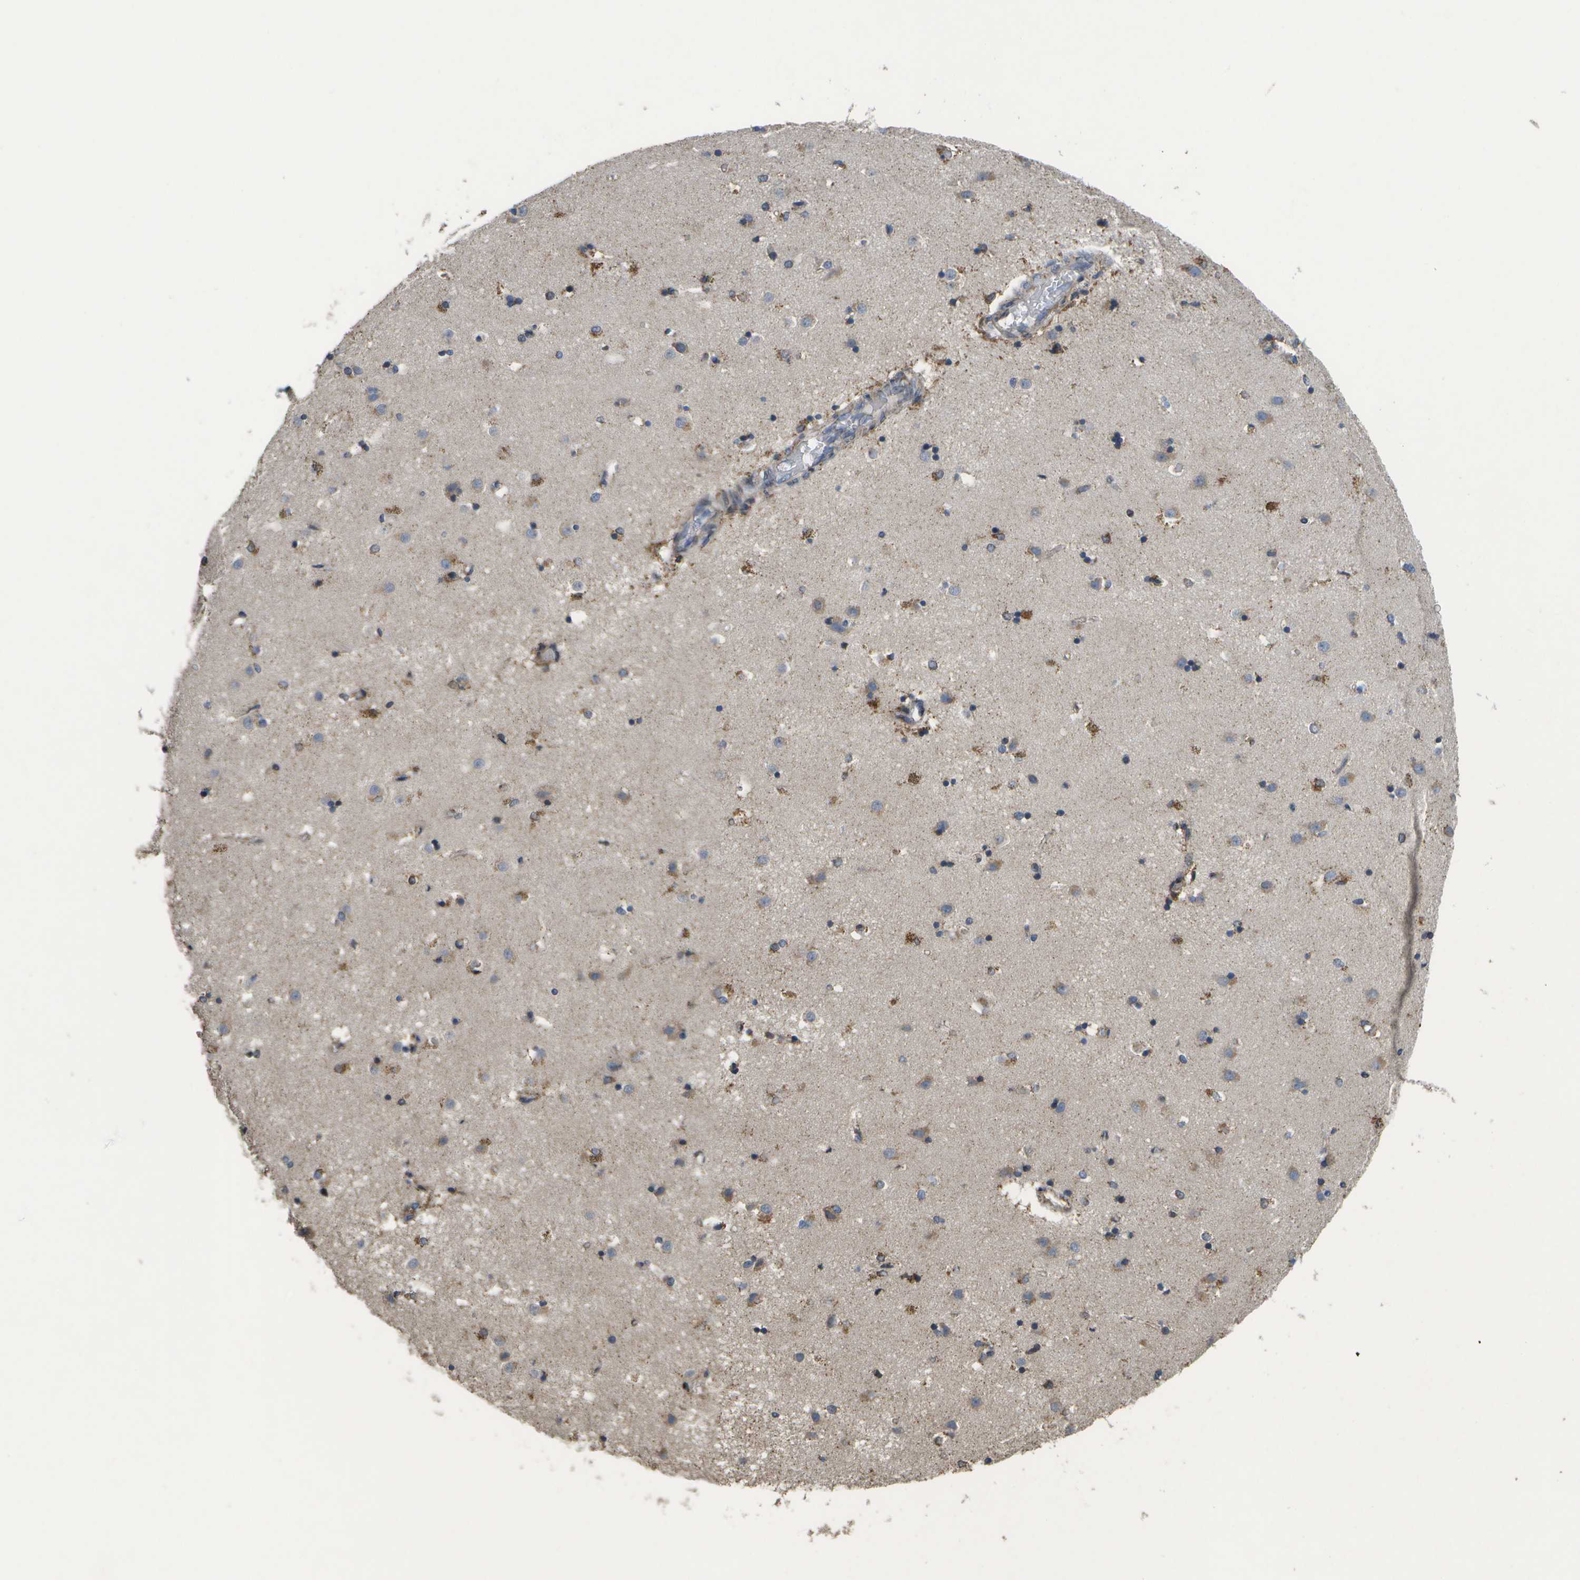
{"staining": {"intensity": "moderate", "quantity": "25%-75%", "location": "cytoplasmic/membranous"}, "tissue": "caudate", "cell_type": "Glial cells", "image_type": "normal", "snomed": [{"axis": "morphology", "description": "Normal tissue, NOS"}, {"axis": "topography", "description": "Lateral ventricle wall"}], "caption": "Brown immunohistochemical staining in unremarkable human caudate exhibits moderate cytoplasmic/membranous expression in approximately 25%-75% of glial cells.", "gene": "HADHA", "patient": {"sex": "male", "age": 45}}